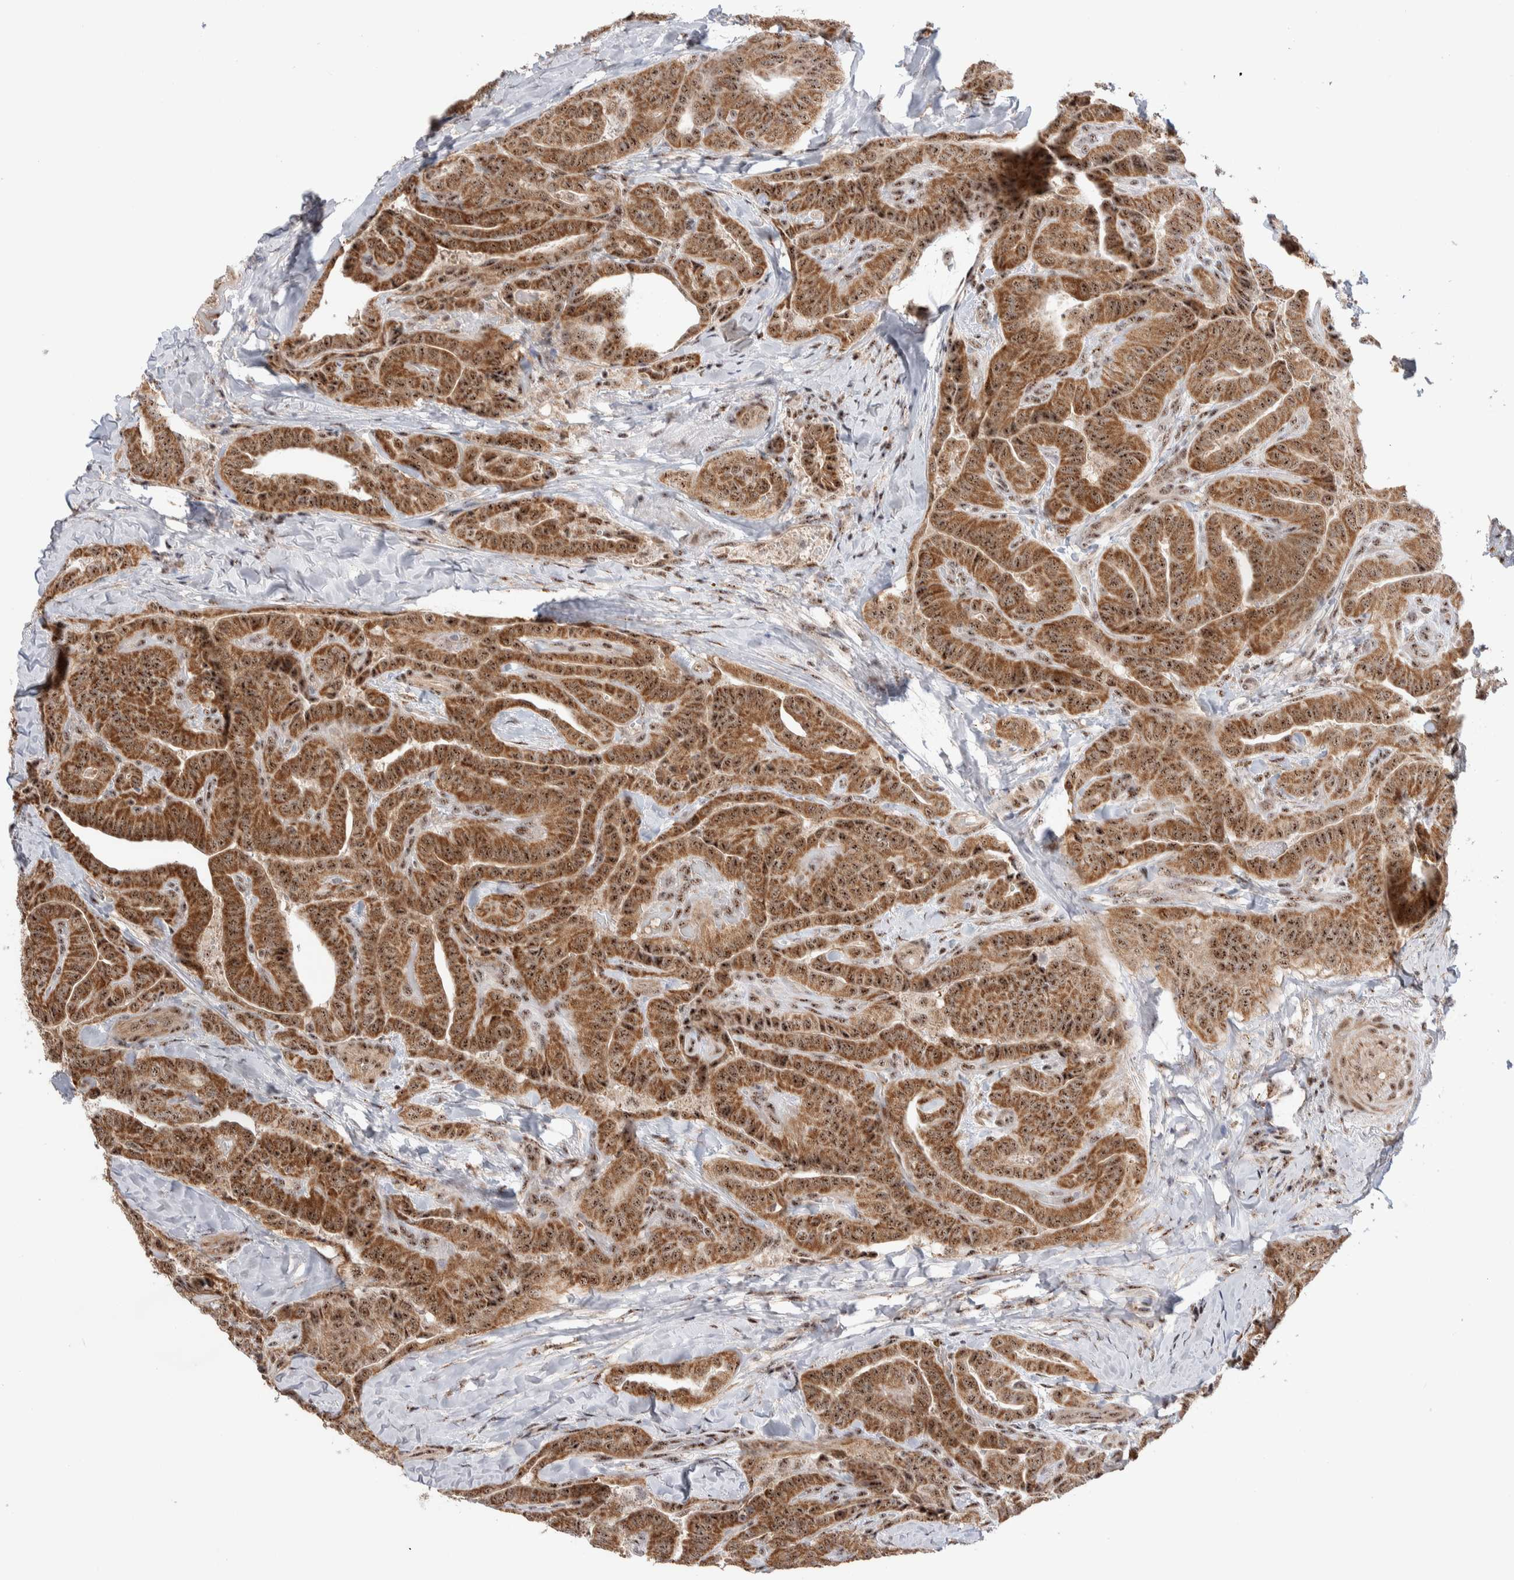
{"staining": {"intensity": "moderate", "quantity": ">75%", "location": "cytoplasmic/membranous,nuclear"}, "tissue": "thyroid cancer", "cell_type": "Tumor cells", "image_type": "cancer", "snomed": [{"axis": "morphology", "description": "Papillary adenocarcinoma, NOS"}, {"axis": "topography", "description": "Thyroid gland"}], "caption": "Thyroid cancer (papillary adenocarcinoma) stained with IHC demonstrates moderate cytoplasmic/membranous and nuclear staining in approximately >75% of tumor cells.", "gene": "ZNF695", "patient": {"sex": "male", "age": 77}}